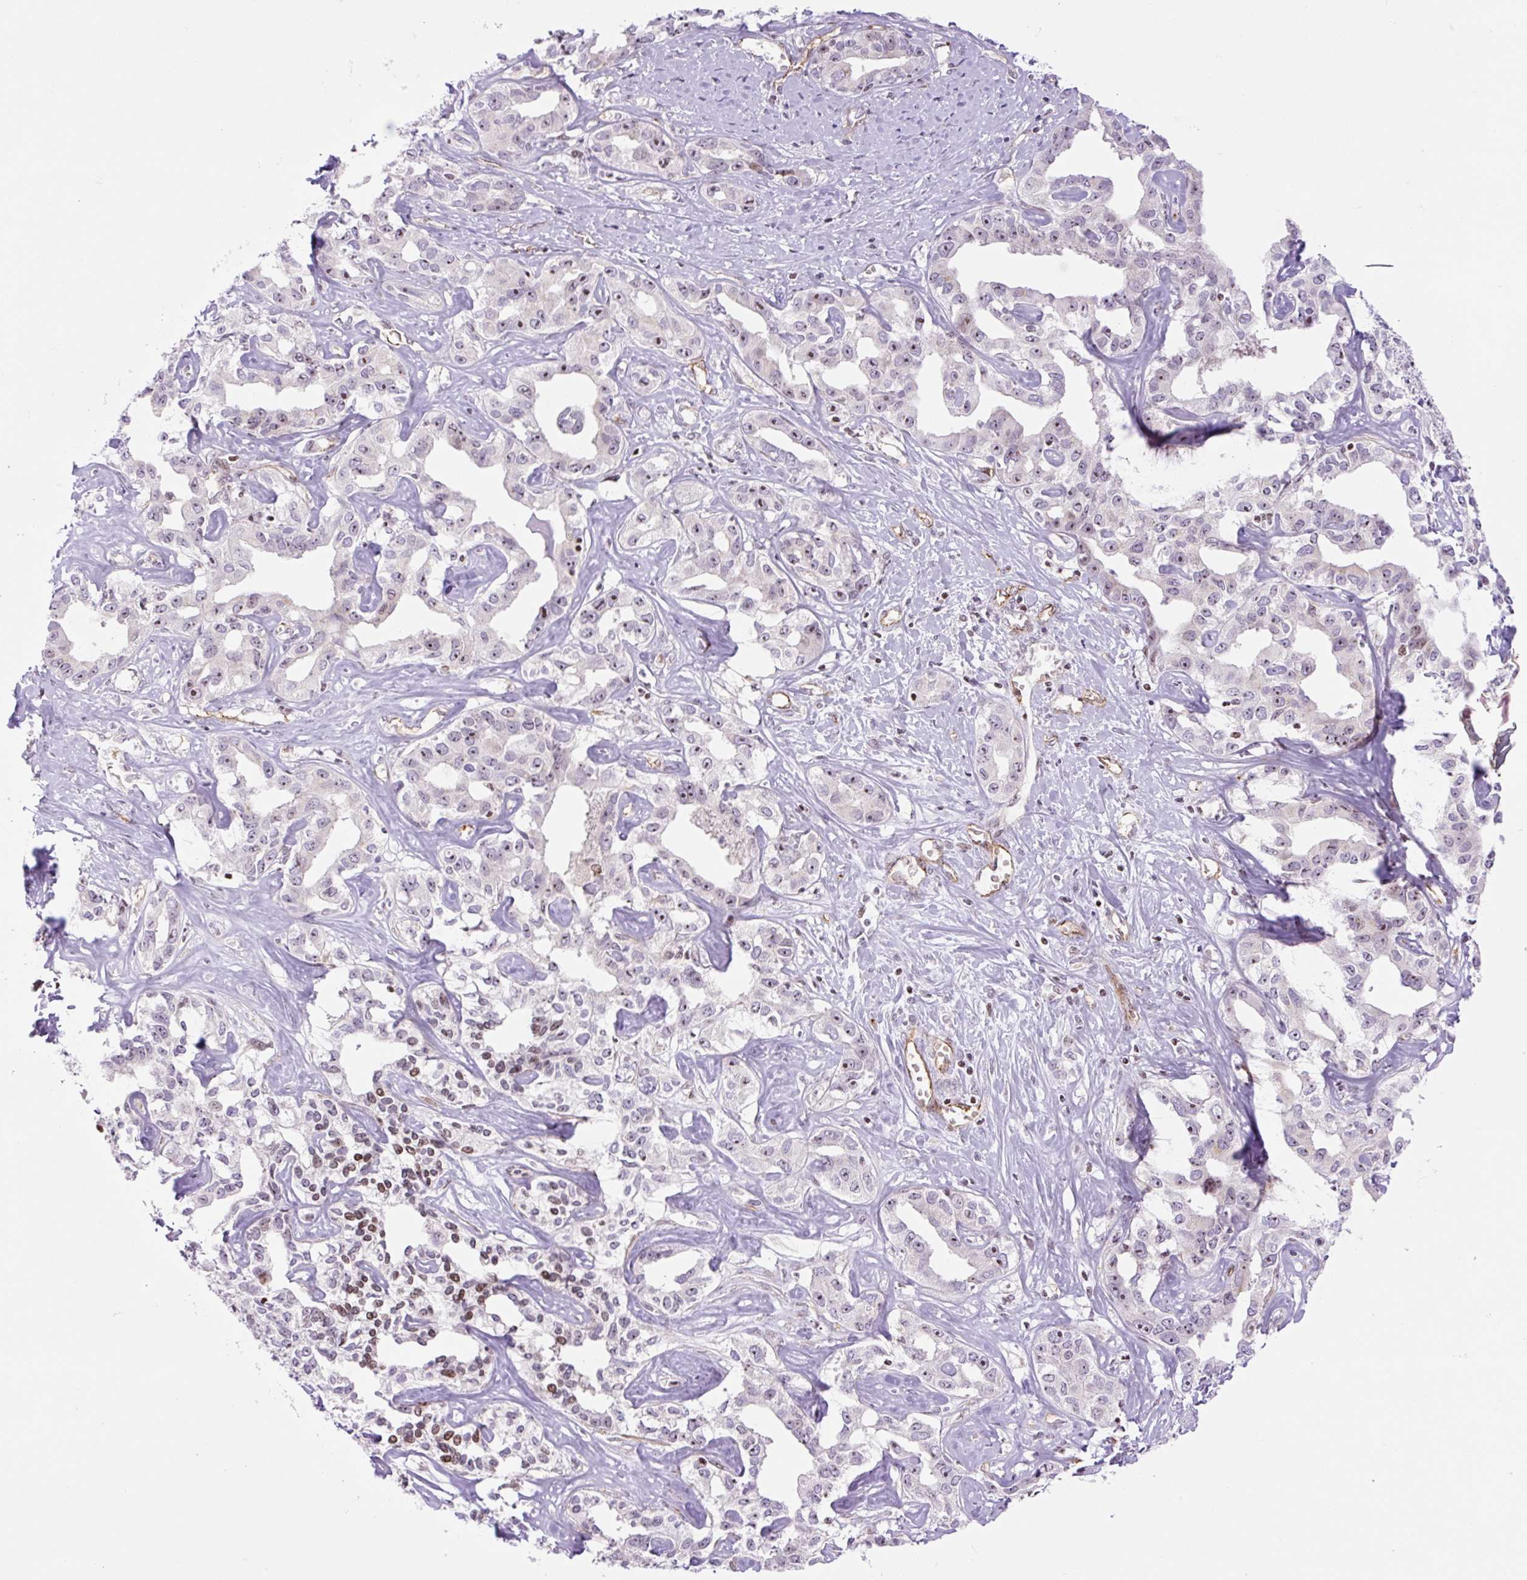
{"staining": {"intensity": "weak", "quantity": "<25%", "location": "nuclear"}, "tissue": "liver cancer", "cell_type": "Tumor cells", "image_type": "cancer", "snomed": [{"axis": "morphology", "description": "Cholangiocarcinoma"}, {"axis": "topography", "description": "Liver"}], "caption": "DAB (3,3'-diaminobenzidine) immunohistochemical staining of liver cancer (cholangiocarcinoma) reveals no significant expression in tumor cells.", "gene": "ZNF417", "patient": {"sex": "male", "age": 59}}